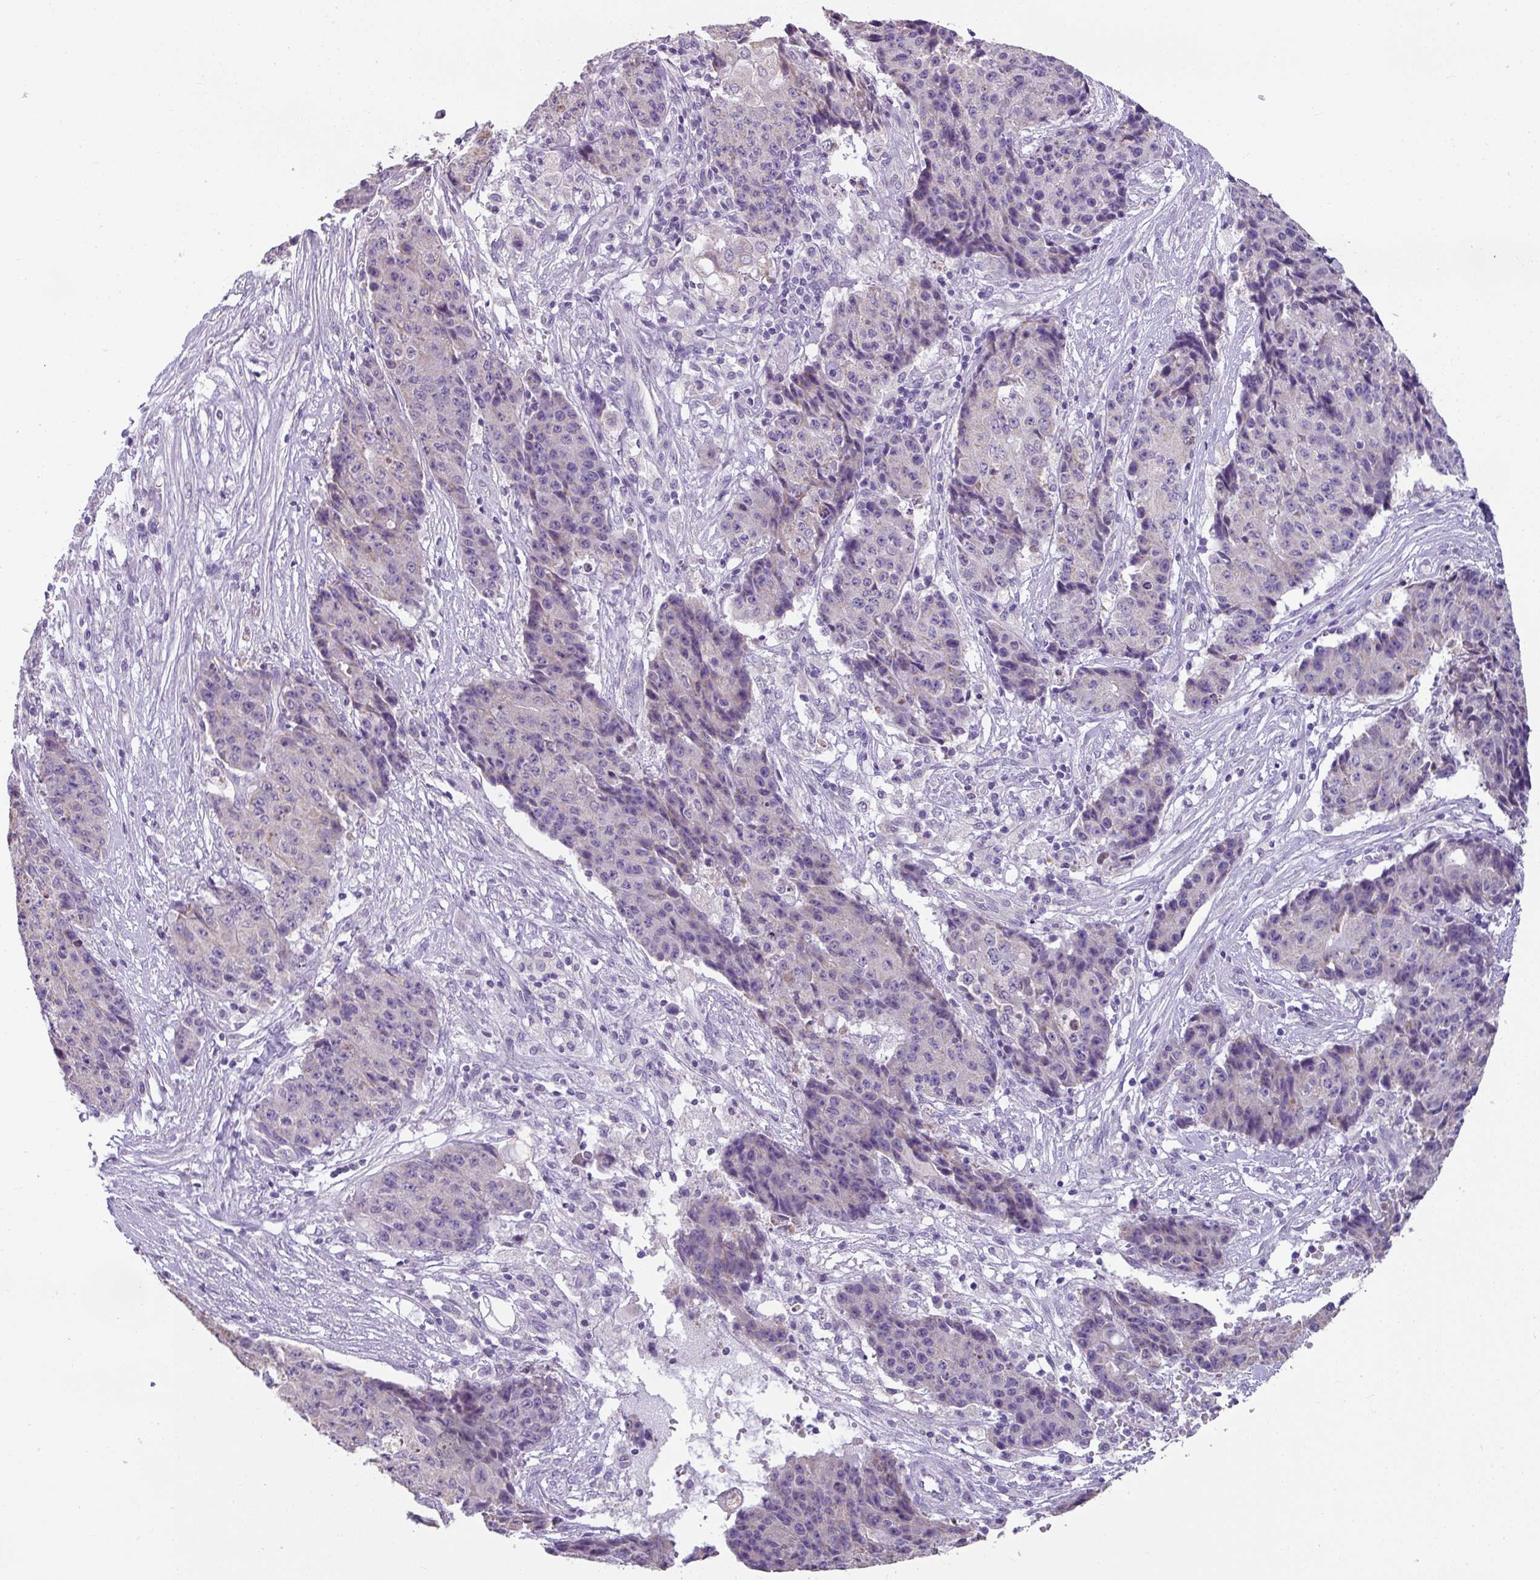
{"staining": {"intensity": "negative", "quantity": "none", "location": "none"}, "tissue": "ovarian cancer", "cell_type": "Tumor cells", "image_type": "cancer", "snomed": [{"axis": "morphology", "description": "Carcinoma, endometroid"}, {"axis": "topography", "description": "Ovary"}], "caption": "Photomicrograph shows no protein expression in tumor cells of ovarian cancer tissue. (Immunohistochemistry, brightfield microscopy, high magnification).", "gene": "PALS2", "patient": {"sex": "female", "age": 42}}